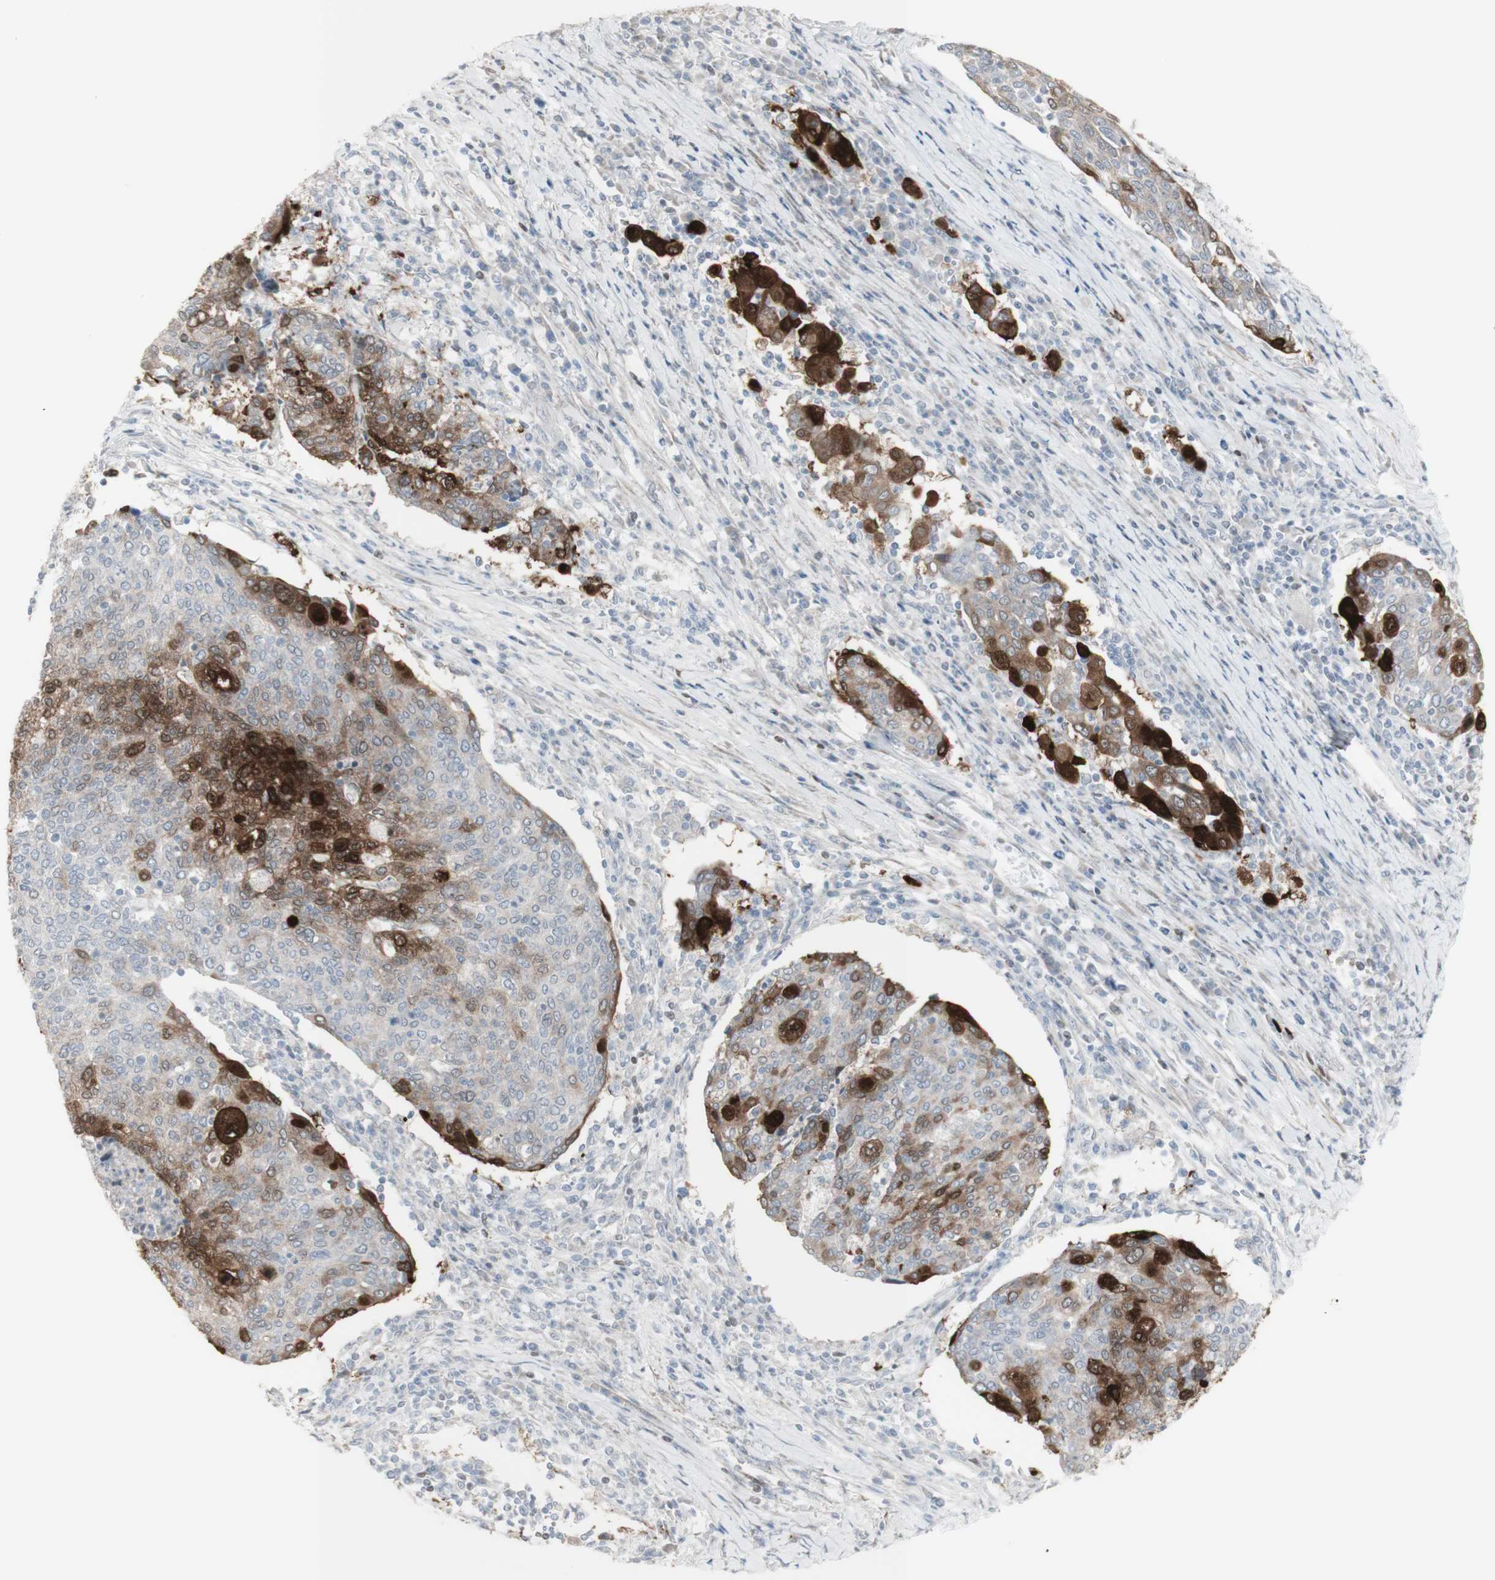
{"staining": {"intensity": "strong", "quantity": "25%-75%", "location": "cytoplasmic/membranous,nuclear"}, "tissue": "cervical cancer", "cell_type": "Tumor cells", "image_type": "cancer", "snomed": [{"axis": "morphology", "description": "Squamous cell carcinoma, NOS"}, {"axis": "topography", "description": "Cervix"}], "caption": "IHC staining of cervical cancer (squamous cell carcinoma), which exhibits high levels of strong cytoplasmic/membranous and nuclear expression in about 25%-75% of tumor cells indicating strong cytoplasmic/membranous and nuclear protein positivity. The staining was performed using DAB (3,3'-diaminobenzidine) (brown) for protein detection and nuclei were counterstained in hematoxylin (blue).", "gene": "C1orf116", "patient": {"sex": "female", "age": 40}}